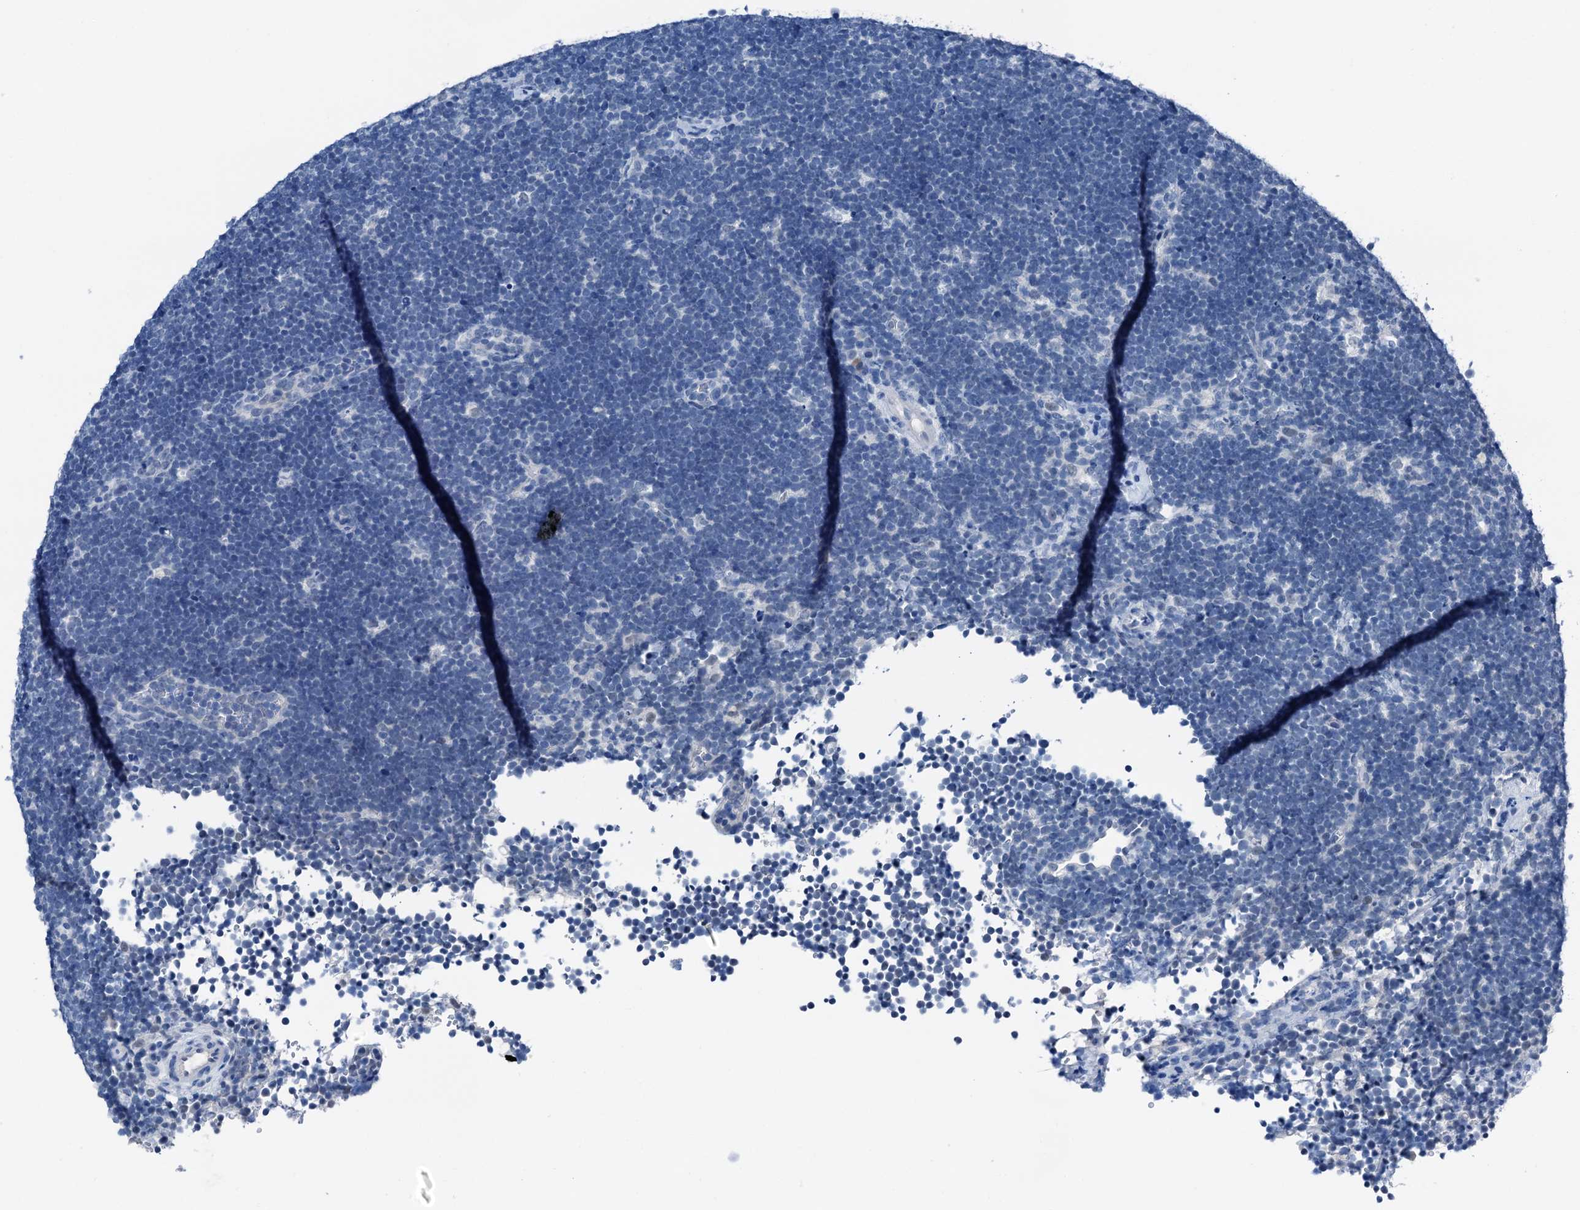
{"staining": {"intensity": "negative", "quantity": "none", "location": "none"}, "tissue": "lymphoma", "cell_type": "Tumor cells", "image_type": "cancer", "snomed": [{"axis": "morphology", "description": "Malignant lymphoma, non-Hodgkin's type, High grade"}, {"axis": "topography", "description": "Lymph node"}], "caption": "DAB immunohistochemical staining of human malignant lymphoma, non-Hodgkin's type (high-grade) demonstrates no significant expression in tumor cells.", "gene": "CBLN3", "patient": {"sex": "male", "age": 13}}